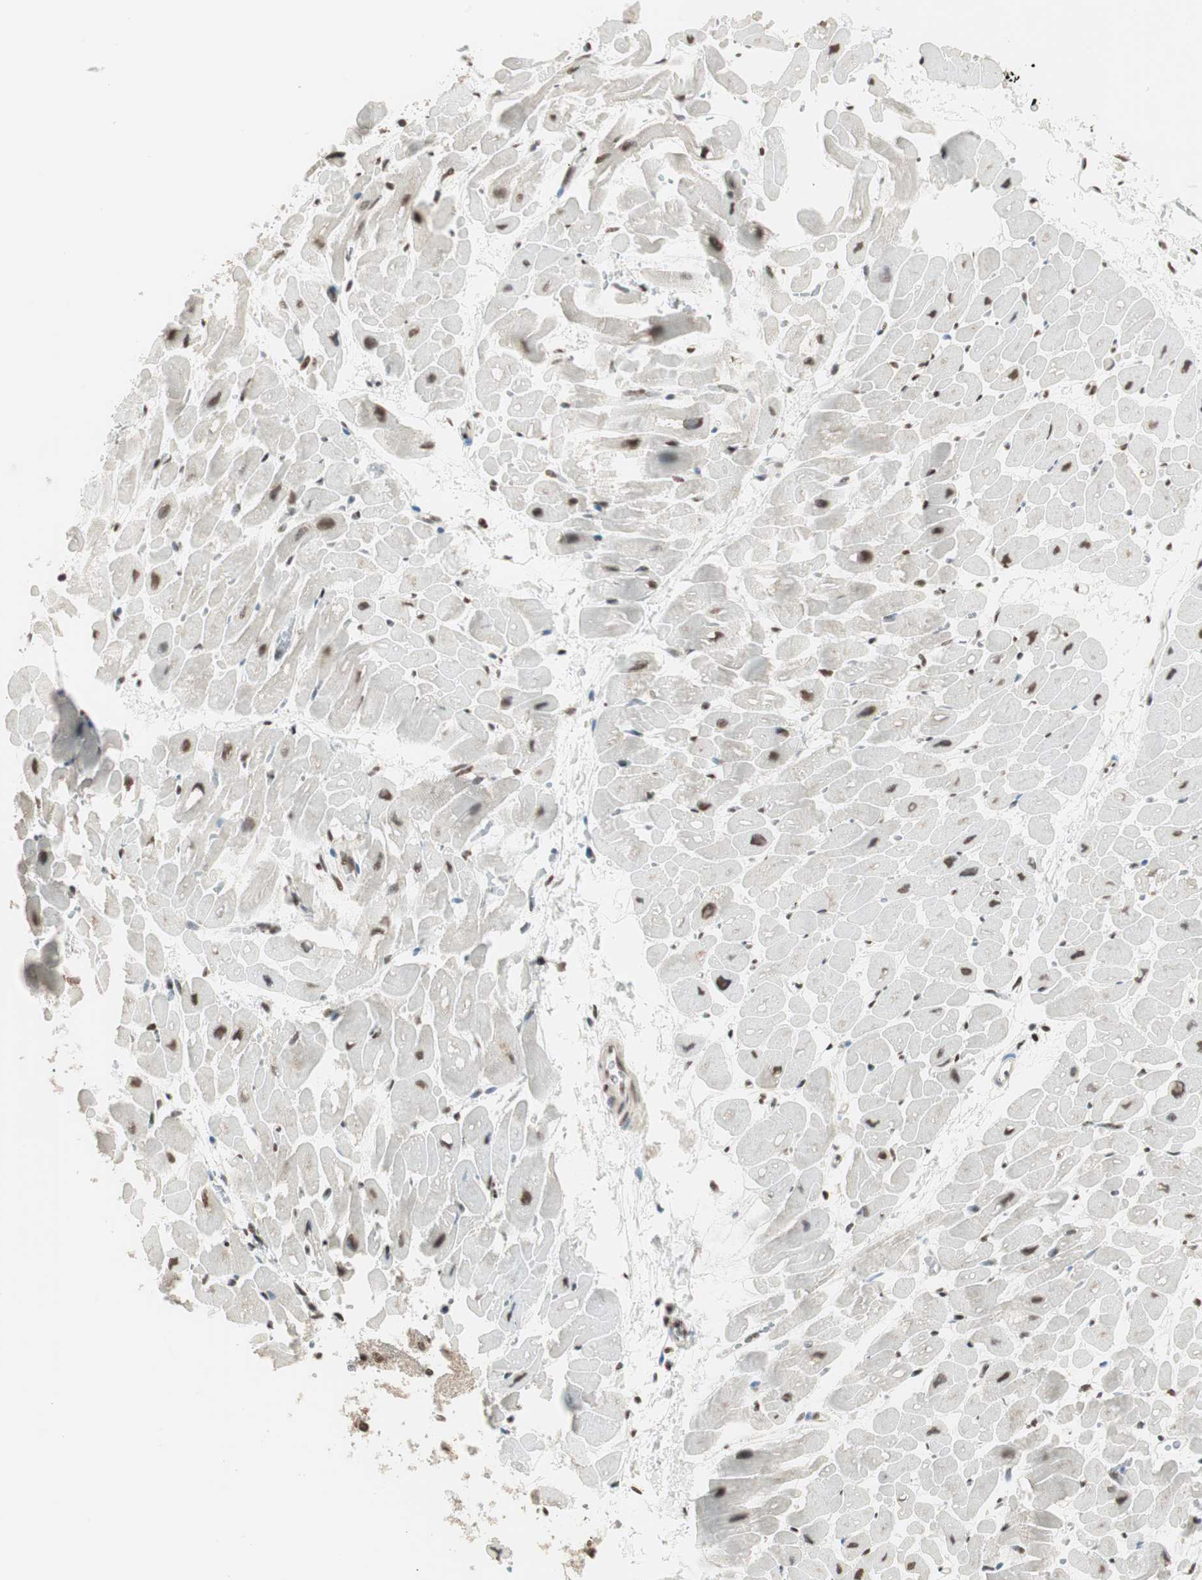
{"staining": {"intensity": "moderate", "quantity": "25%-75%", "location": "nuclear"}, "tissue": "heart muscle", "cell_type": "Cardiomyocytes", "image_type": "normal", "snomed": [{"axis": "morphology", "description": "Normal tissue, NOS"}, {"axis": "topography", "description": "Heart"}], "caption": "A brown stain labels moderate nuclear expression of a protein in cardiomyocytes of unremarkable heart muscle.", "gene": "SMARCE1", "patient": {"sex": "male", "age": 45}}